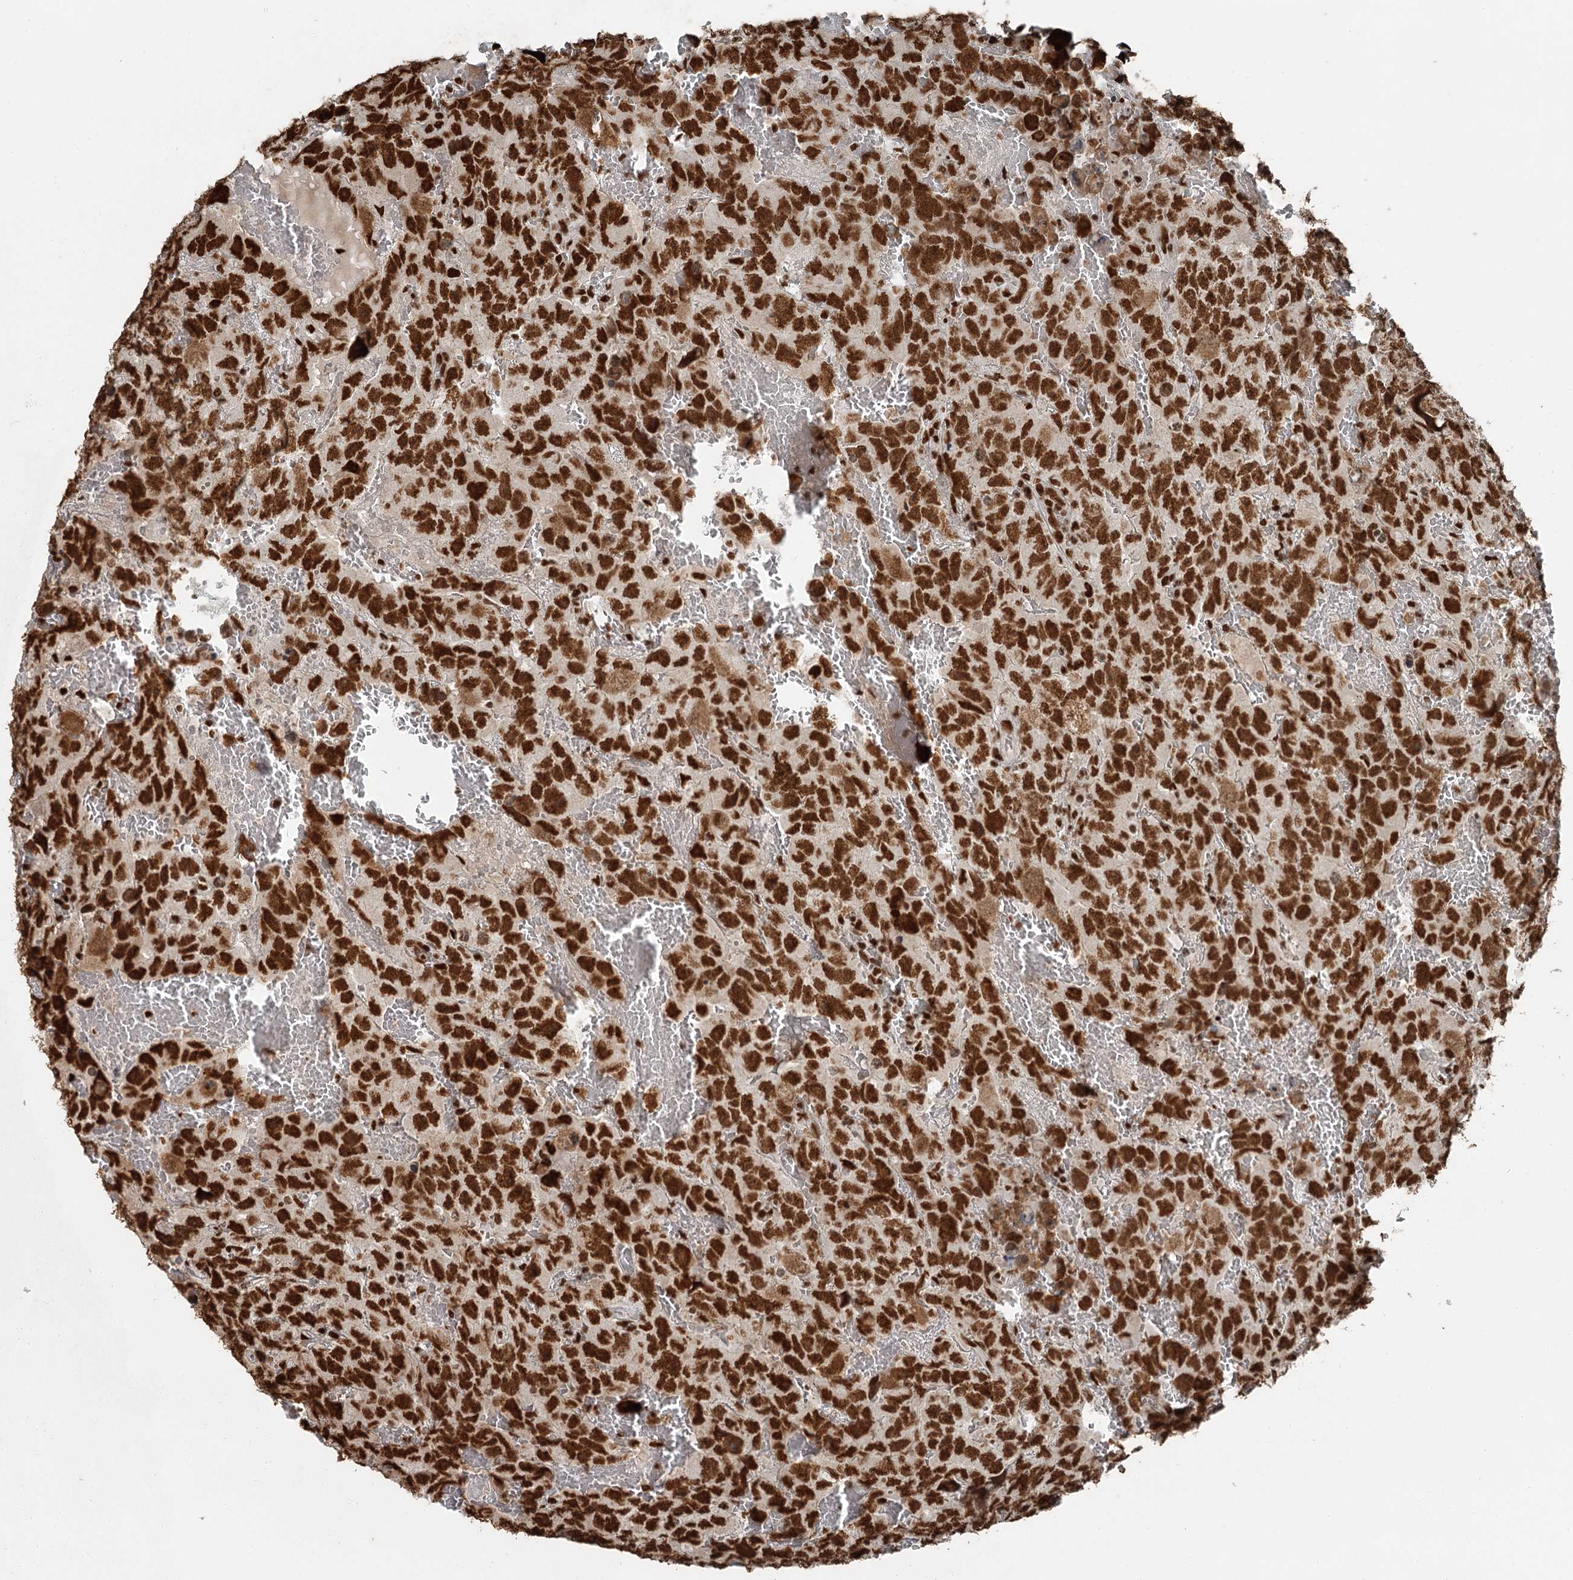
{"staining": {"intensity": "strong", "quantity": ">75%", "location": "nuclear"}, "tissue": "testis cancer", "cell_type": "Tumor cells", "image_type": "cancer", "snomed": [{"axis": "morphology", "description": "Carcinoma, Embryonal, NOS"}, {"axis": "topography", "description": "Testis"}], "caption": "Tumor cells demonstrate high levels of strong nuclear staining in about >75% of cells in testis cancer.", "gene": "RBBP7", "patient": {"sex": "male", "age": 45}}